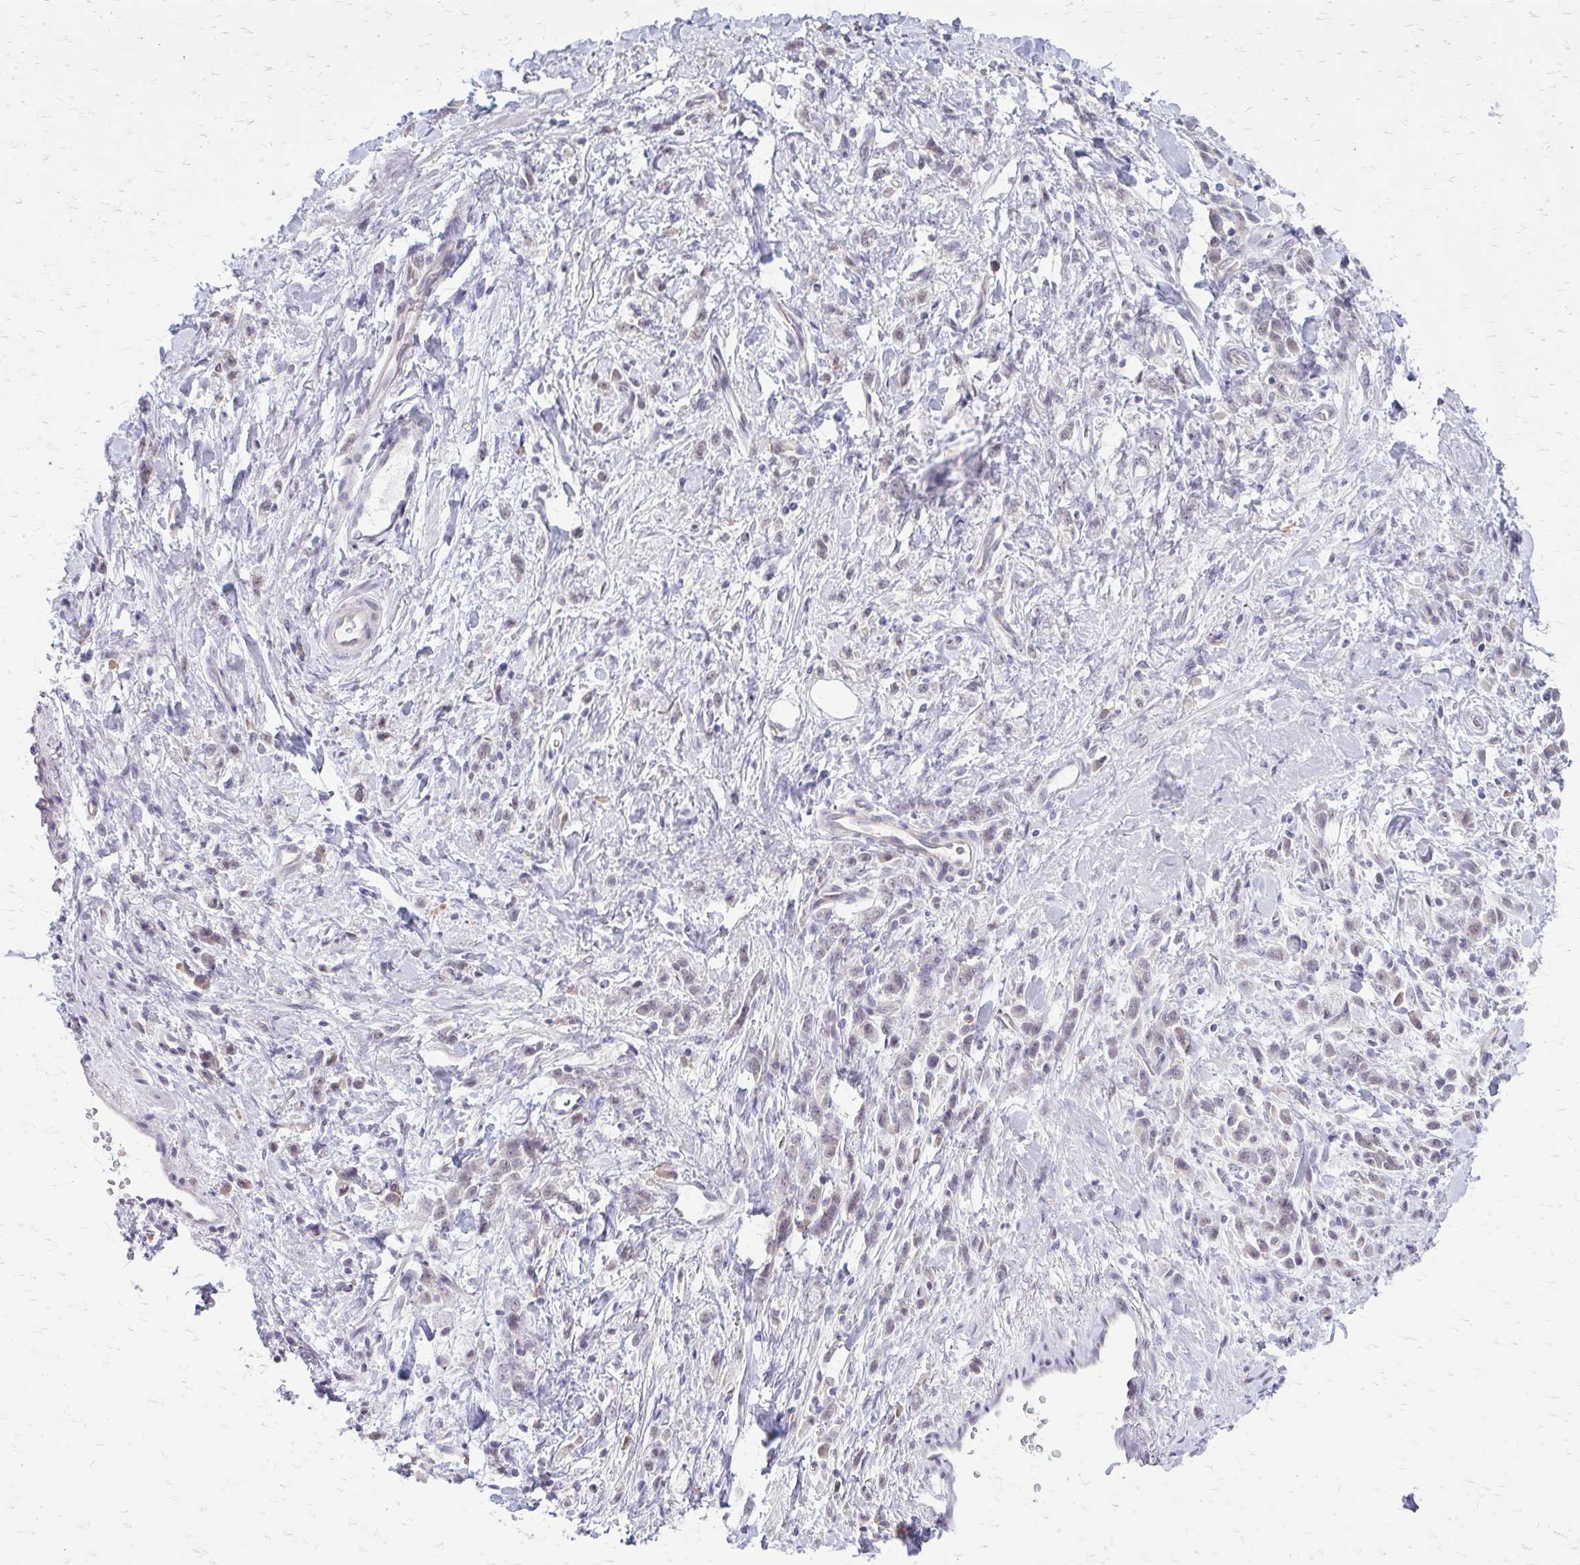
{"staining": {"intensity": "weak", "quantity": "<25%", "location": "nuclear"}, "tissue": "stomach cancer", "cell_type": "Tumor cells", "image_type": "cancer", "snomed": [{"axis": "morphology", "description": "Adenocarcinoma, NOS"}, {"axis": "topography", "description": "Stomach"}], "caption": "Immunohistochemistry histopathology image of adenocarcinoma (stomach) stained for a protein (brown), which shows no staining in tumor cells.", "gene": "PLCB1", "patient": {"sex": "male", "age": 77}}